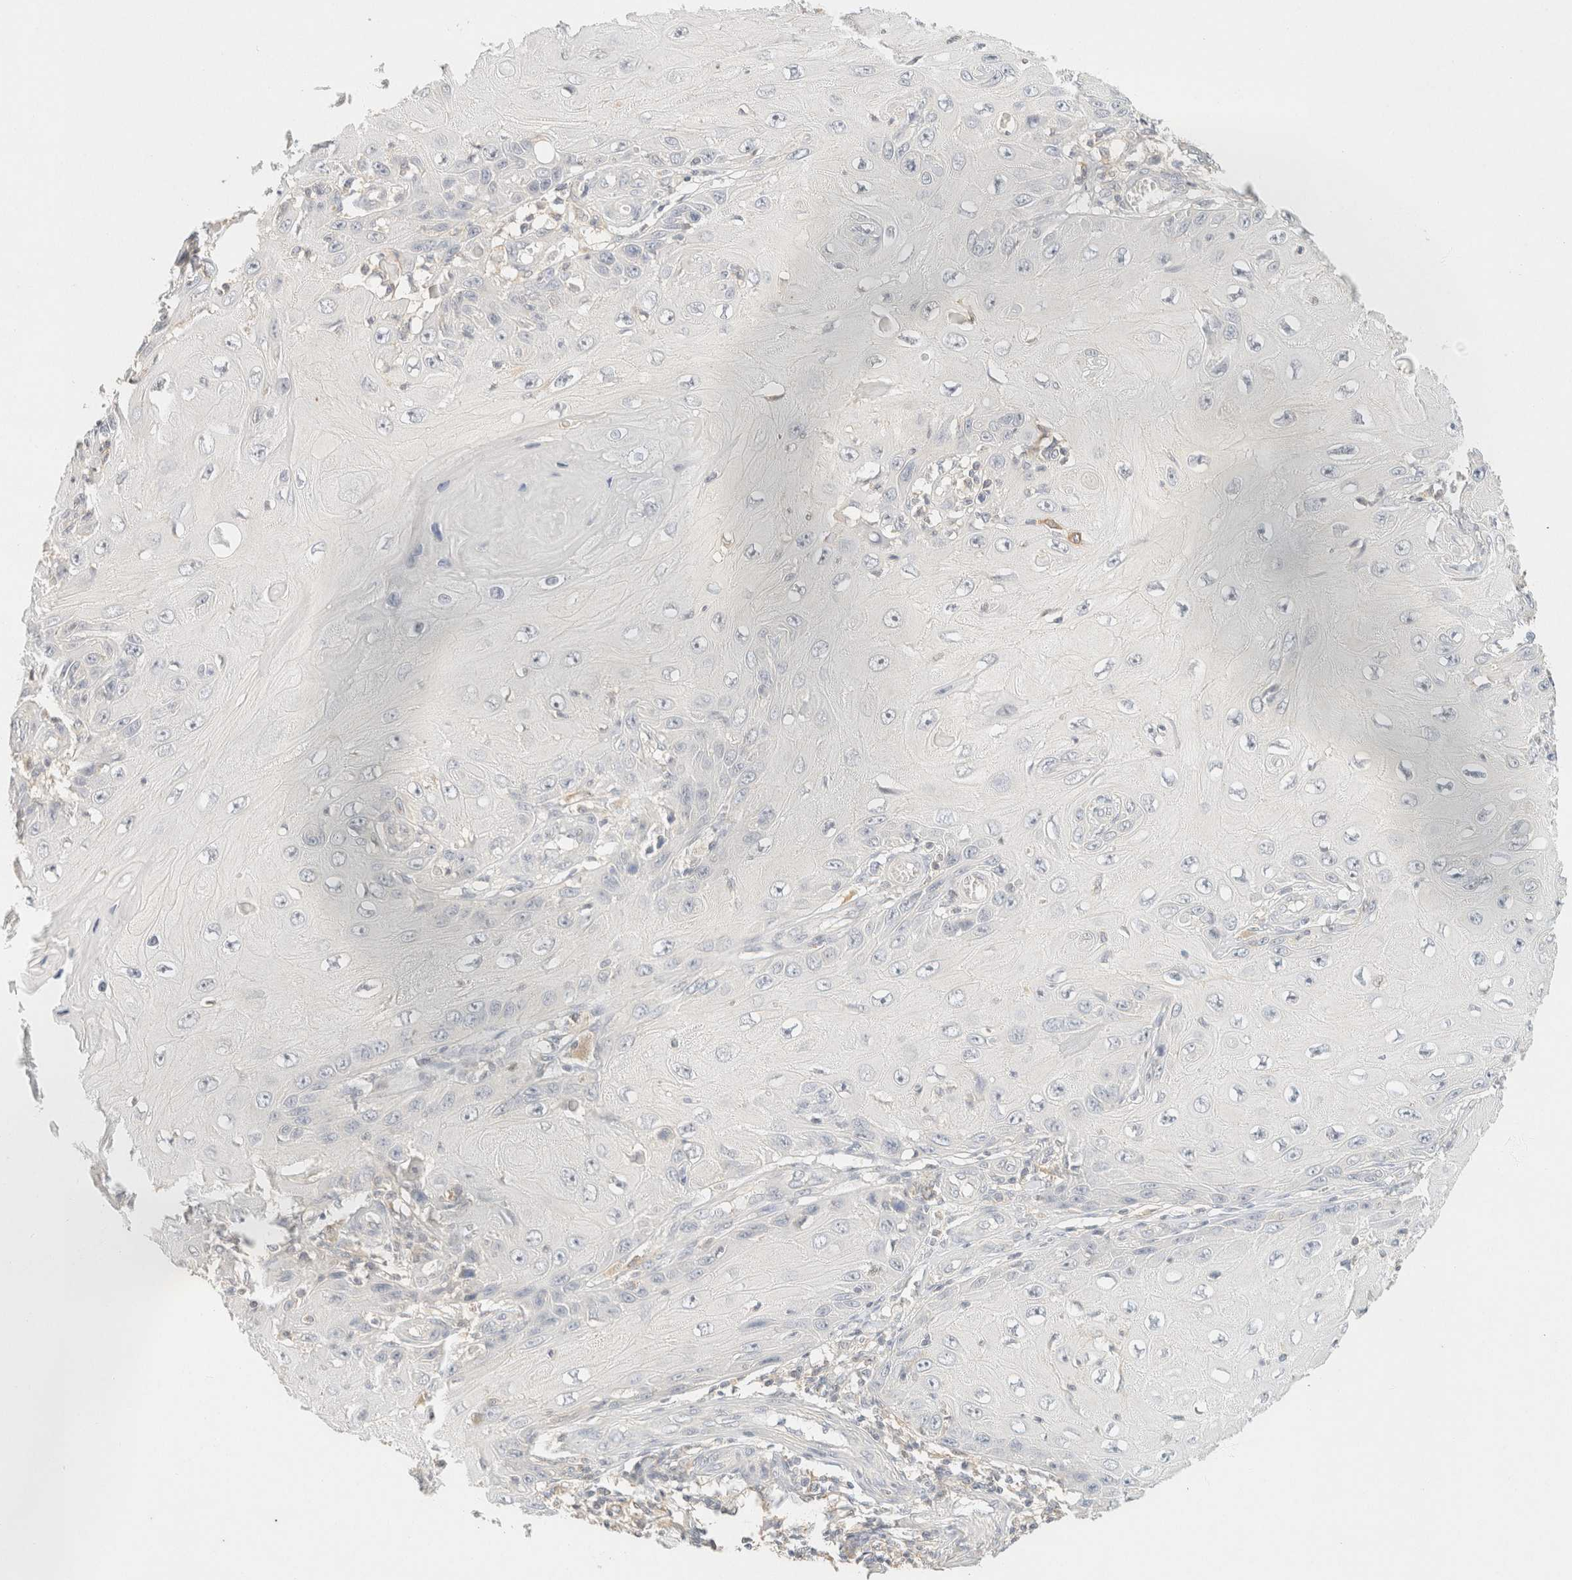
{"staining": {"intensity": "negative", "quantity": "none", "location": "none"}, "tissue": "skin cancer", "cell_type": "Tumor cells", "image_type": "cancer", "snomed": [{"axis": "morphology", "description": "Squamous cell carcinoma, NOS"}, {"axis": "topography", "description": "Skin"}], "caption": "The photomicrograph displays no significant positivity in tumor cells of skin cancer (squamous cell carcinoma).", "gene": "TIMD4", "patient": {"sex": "female", "age": 73}}